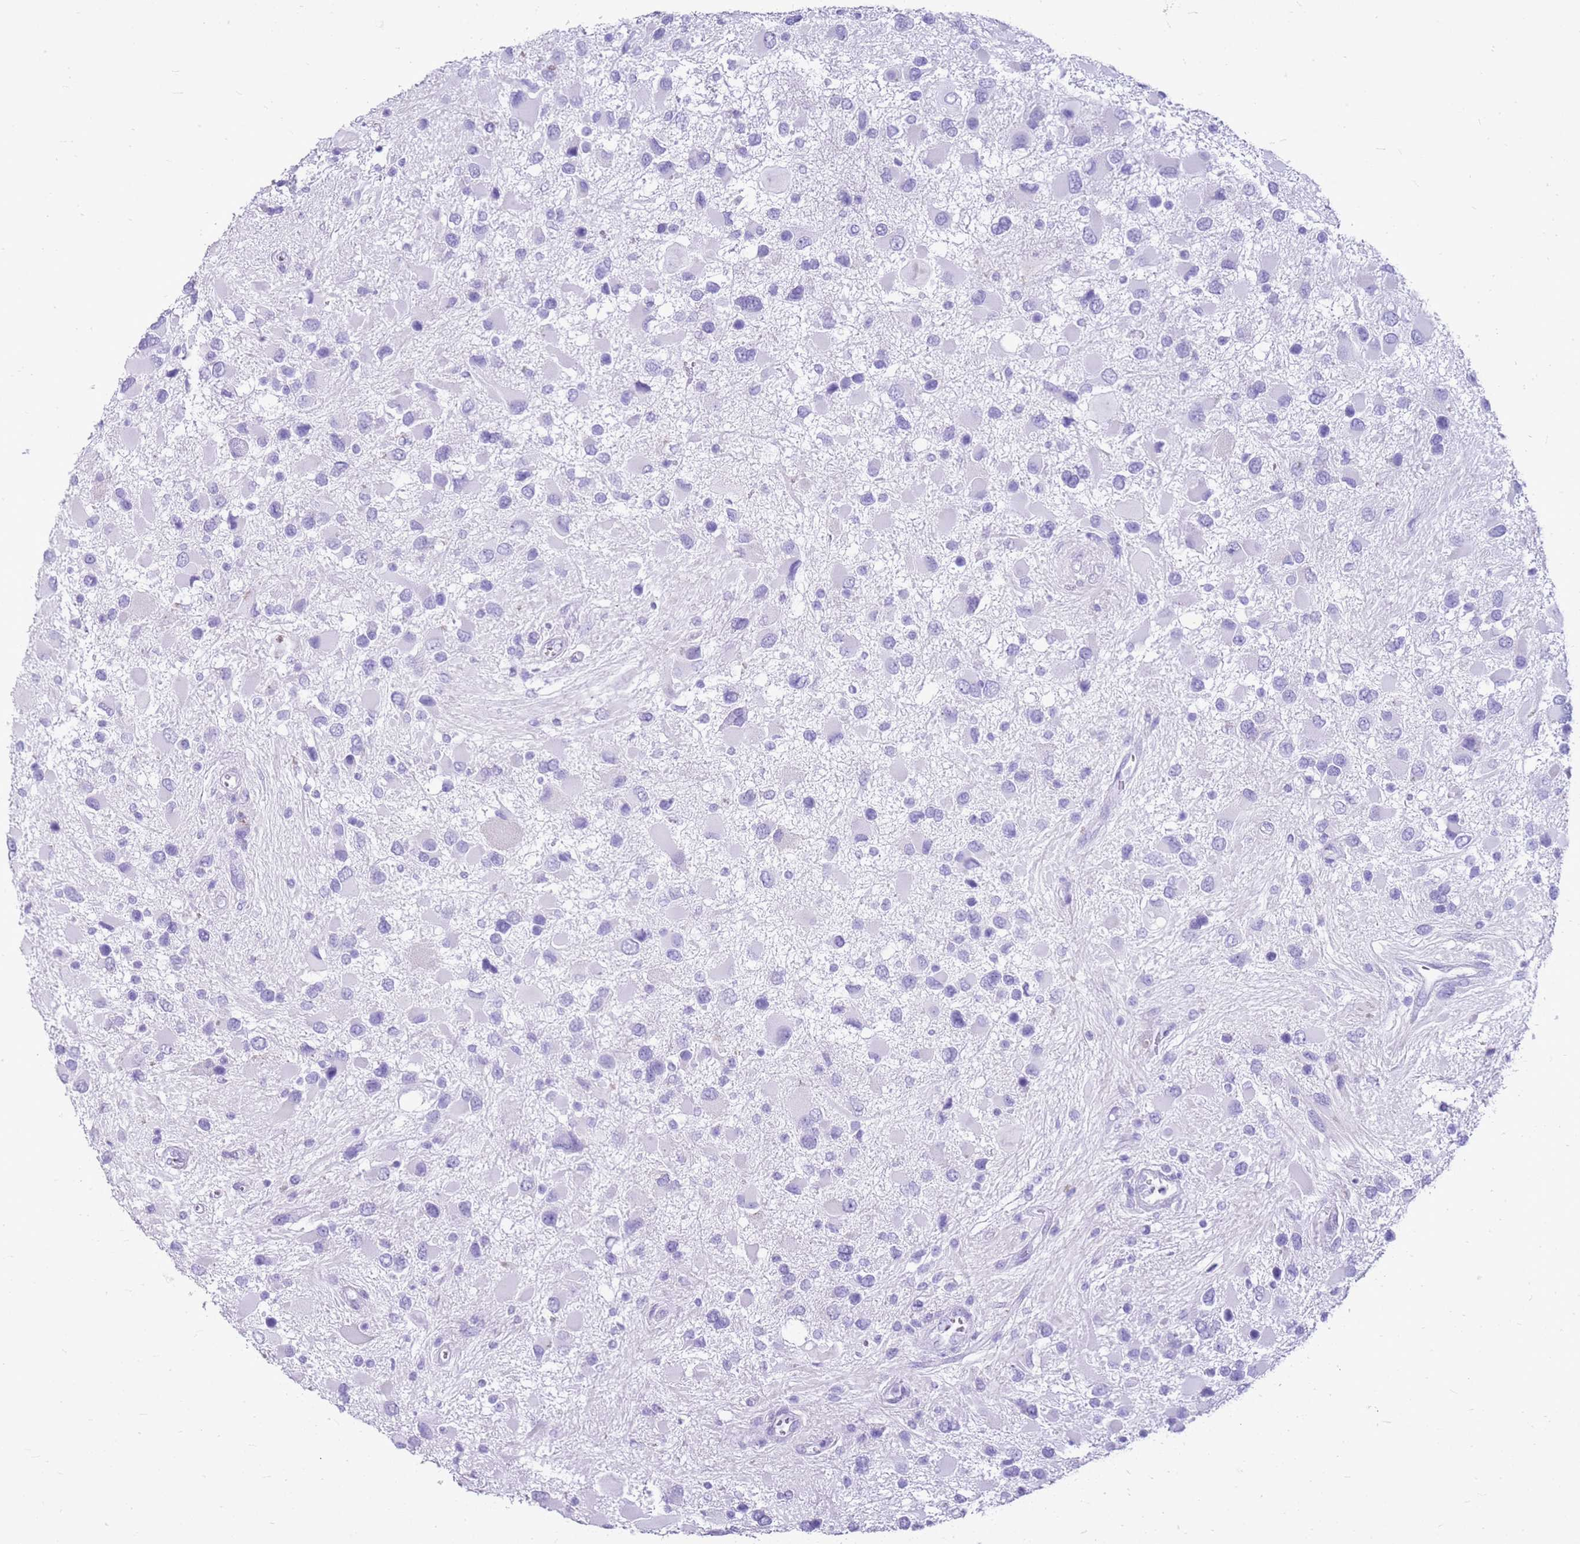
{"staining": {"intensity": "negative", "quantity": "none", "location": "none"}, "tissue": "glioma", "cell_type": "Tumor cells", "image_type": "cancer", "snomed": [{"axis": "morphology", "description": "Glioma, malignant, High grade"}, {"axis": "topography", "description": "Brain"}], "caption": "Immunohistochemistry (IHC) of human glioma demonstrates no expression in tumor cells.", "gene": "CA8", "patient": {"sex": "male", "age": 53}}